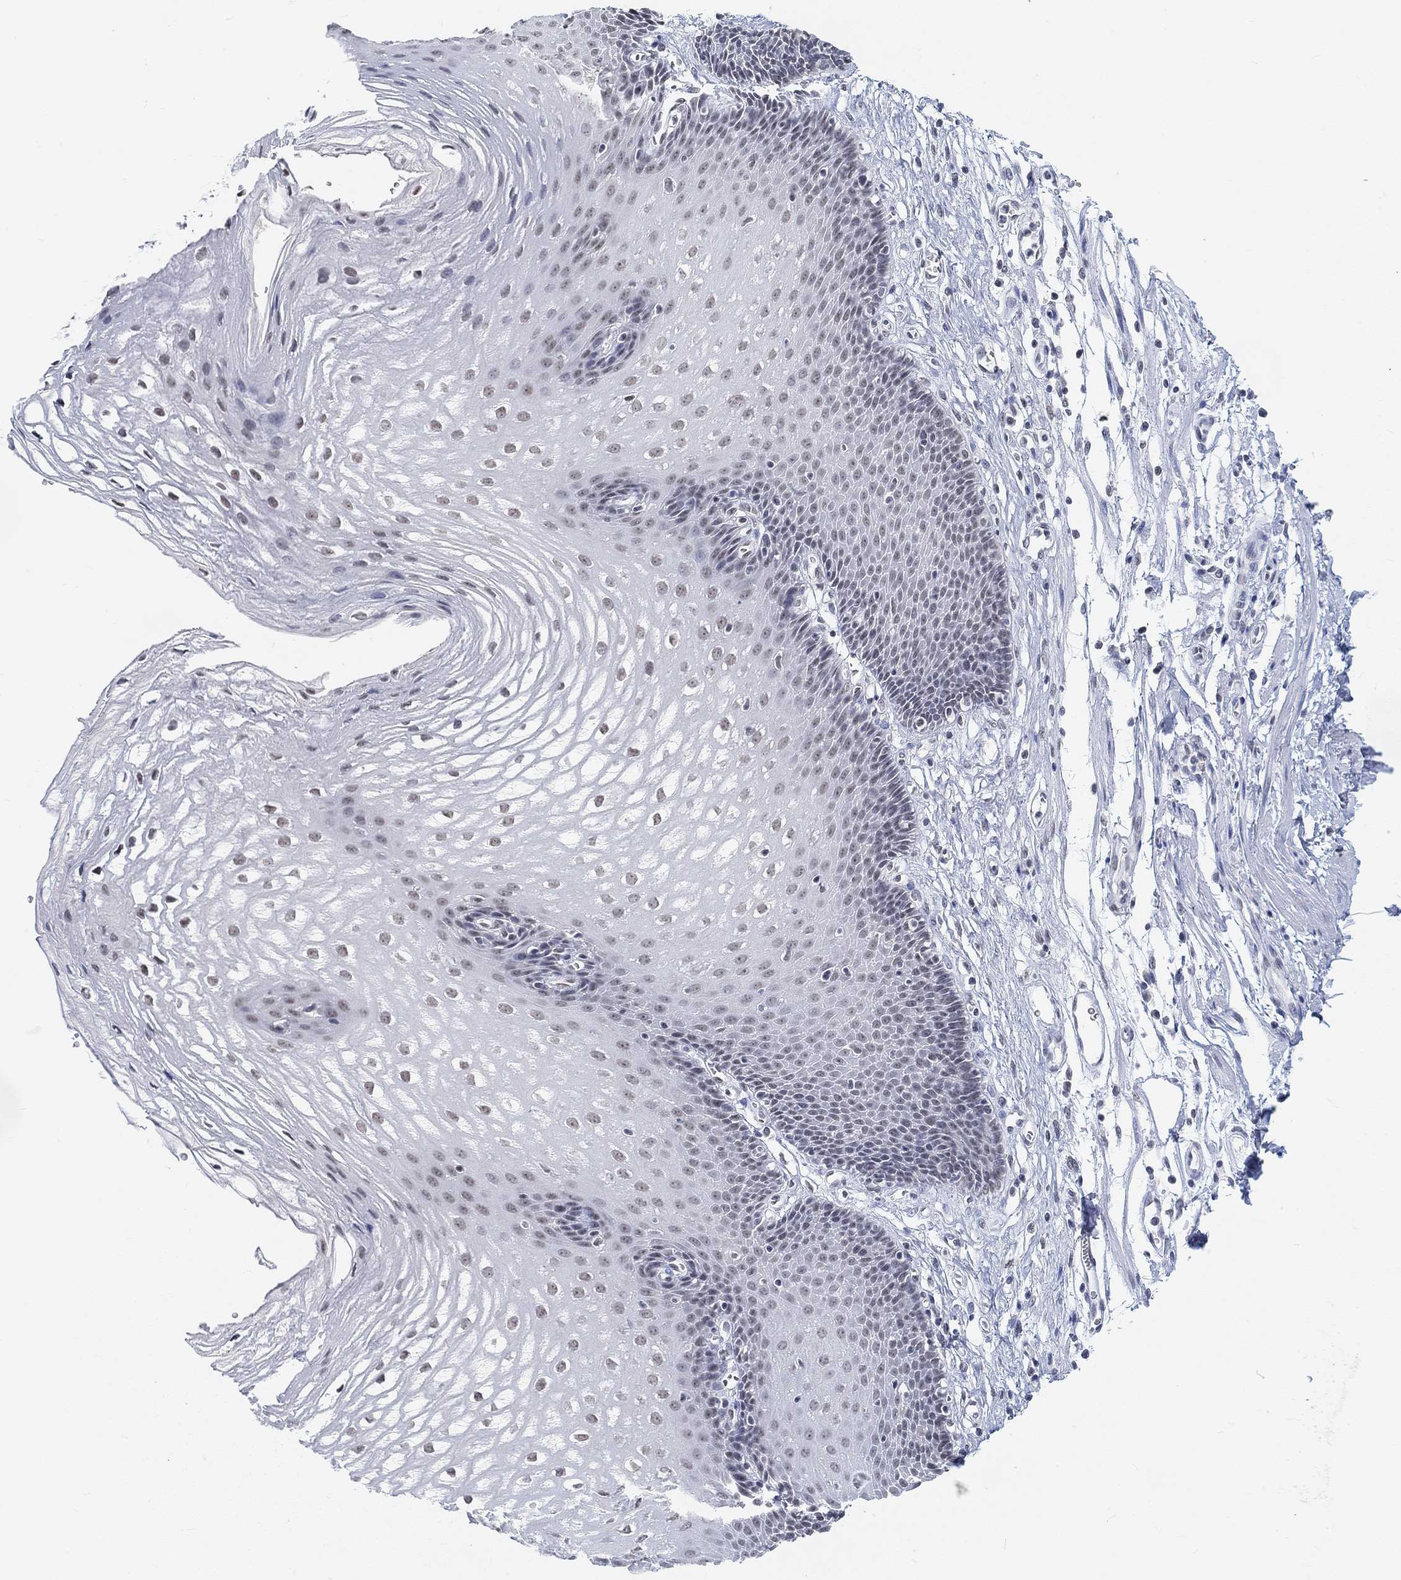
{"staining": {"intensity": "weak", "quantity": "<25%", "location": "nuclear"}, "tissue": "esophagus", "cell_type": "Squamous epithelial cells", "image_type": "normal", "snomed": [{"axis": "morphology", "description": "Normal tissue, NOS"}, {"axis": "topography", "description": "Esophagus"}], "caption": "There is no significant staining in squamous epithelial cells of esophagus. (DAB (3,3'-diaminobenzidine) immunohistochemistry (IHC) visualized using brightfield microscopy, high magnification).", "gene": "PURG", "patient": {"sex": "male", "age": 72}}